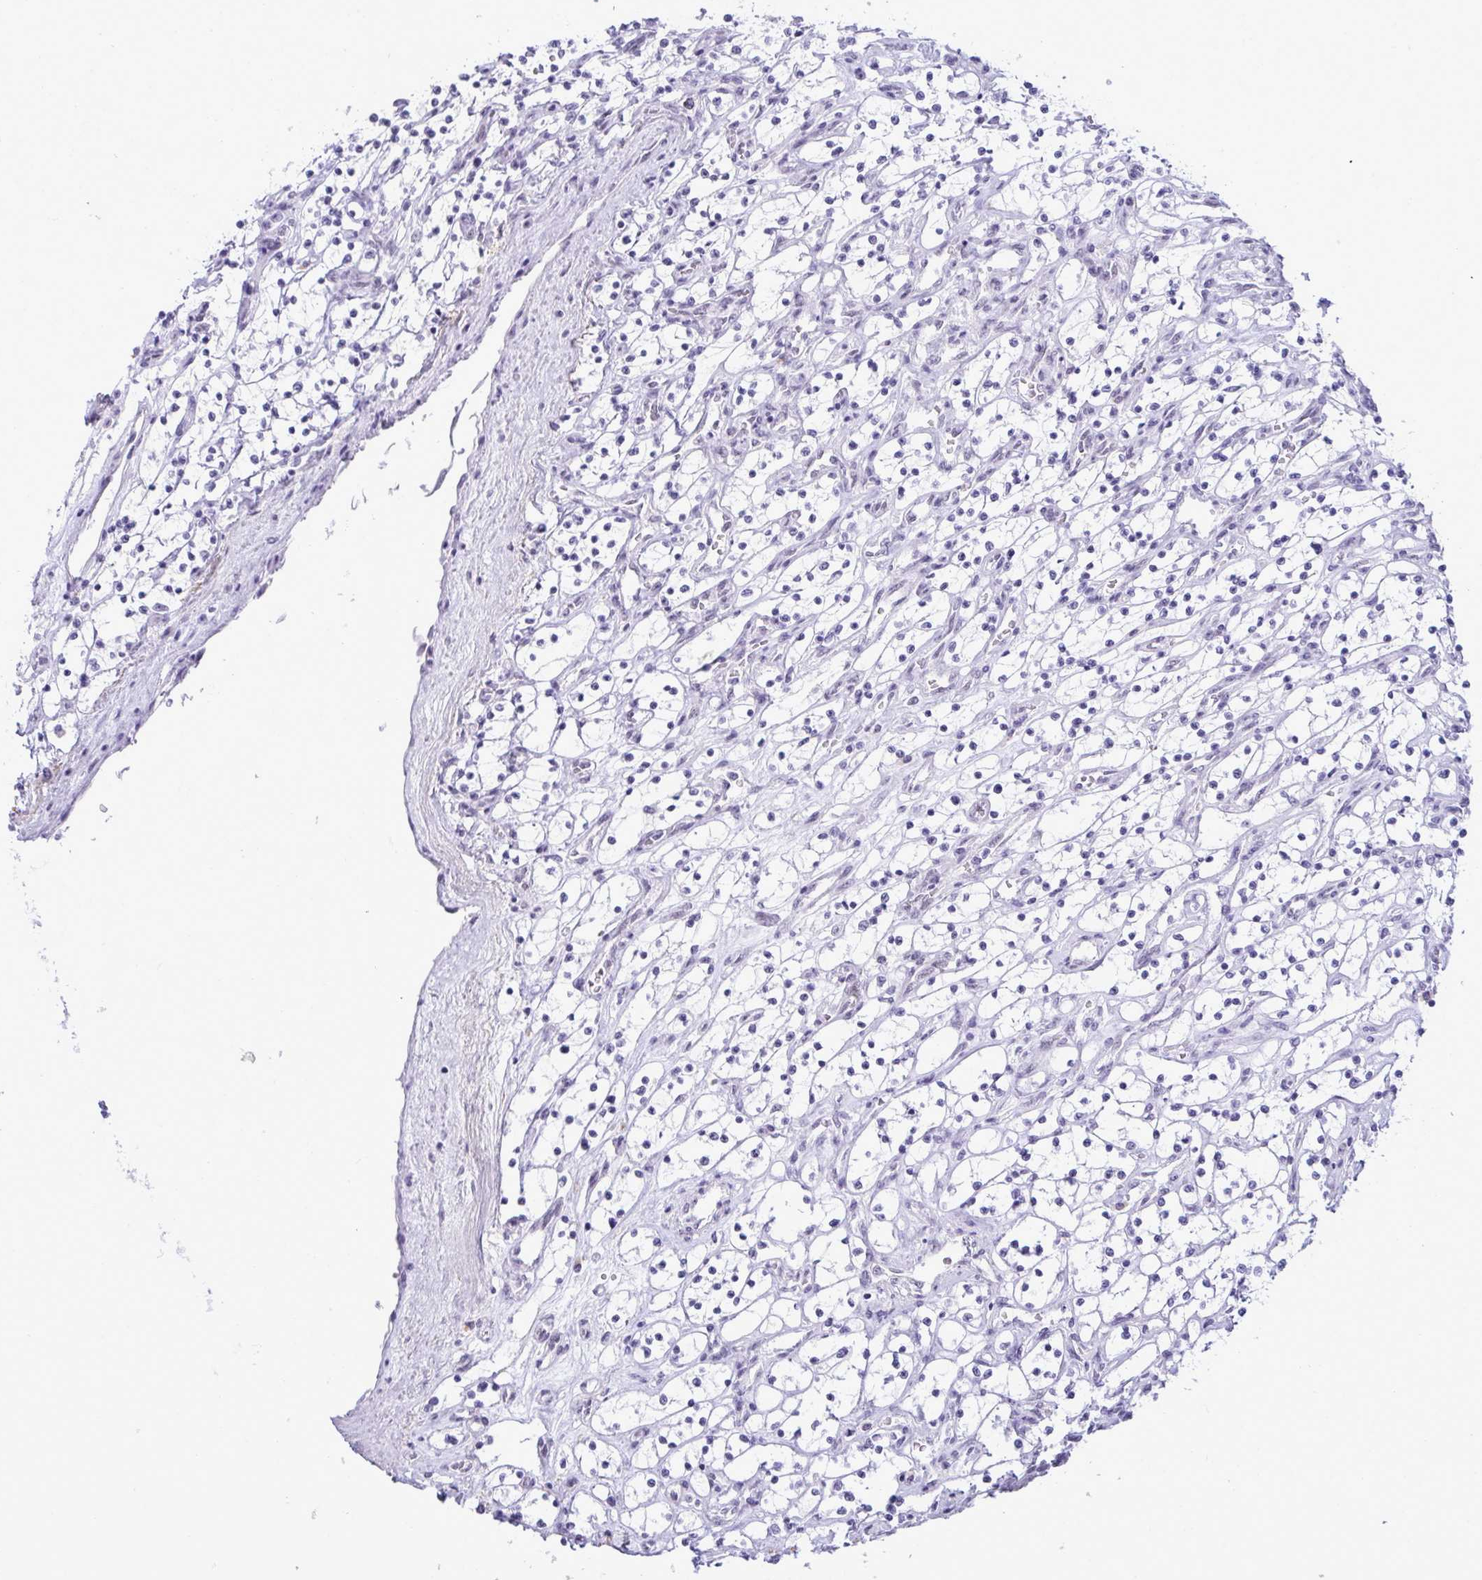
{"staining": {"intensity": "negative", "quantity": "none", "location": "none"}, "tissue": "renal cancer", "cell_type": "Tumor cells", "image_type": "cancer", "snomed": [{"axis": "morphology", "description": "Adenocarcinoma, NOS"}, {"axis": "topography", "description": "Kidney"}], "caption": "Immunohistochemistry of human renal cancer shows no staining in tumor cells.", "gene": "ELN", "patient": {"sex": "female", "age": 69}}